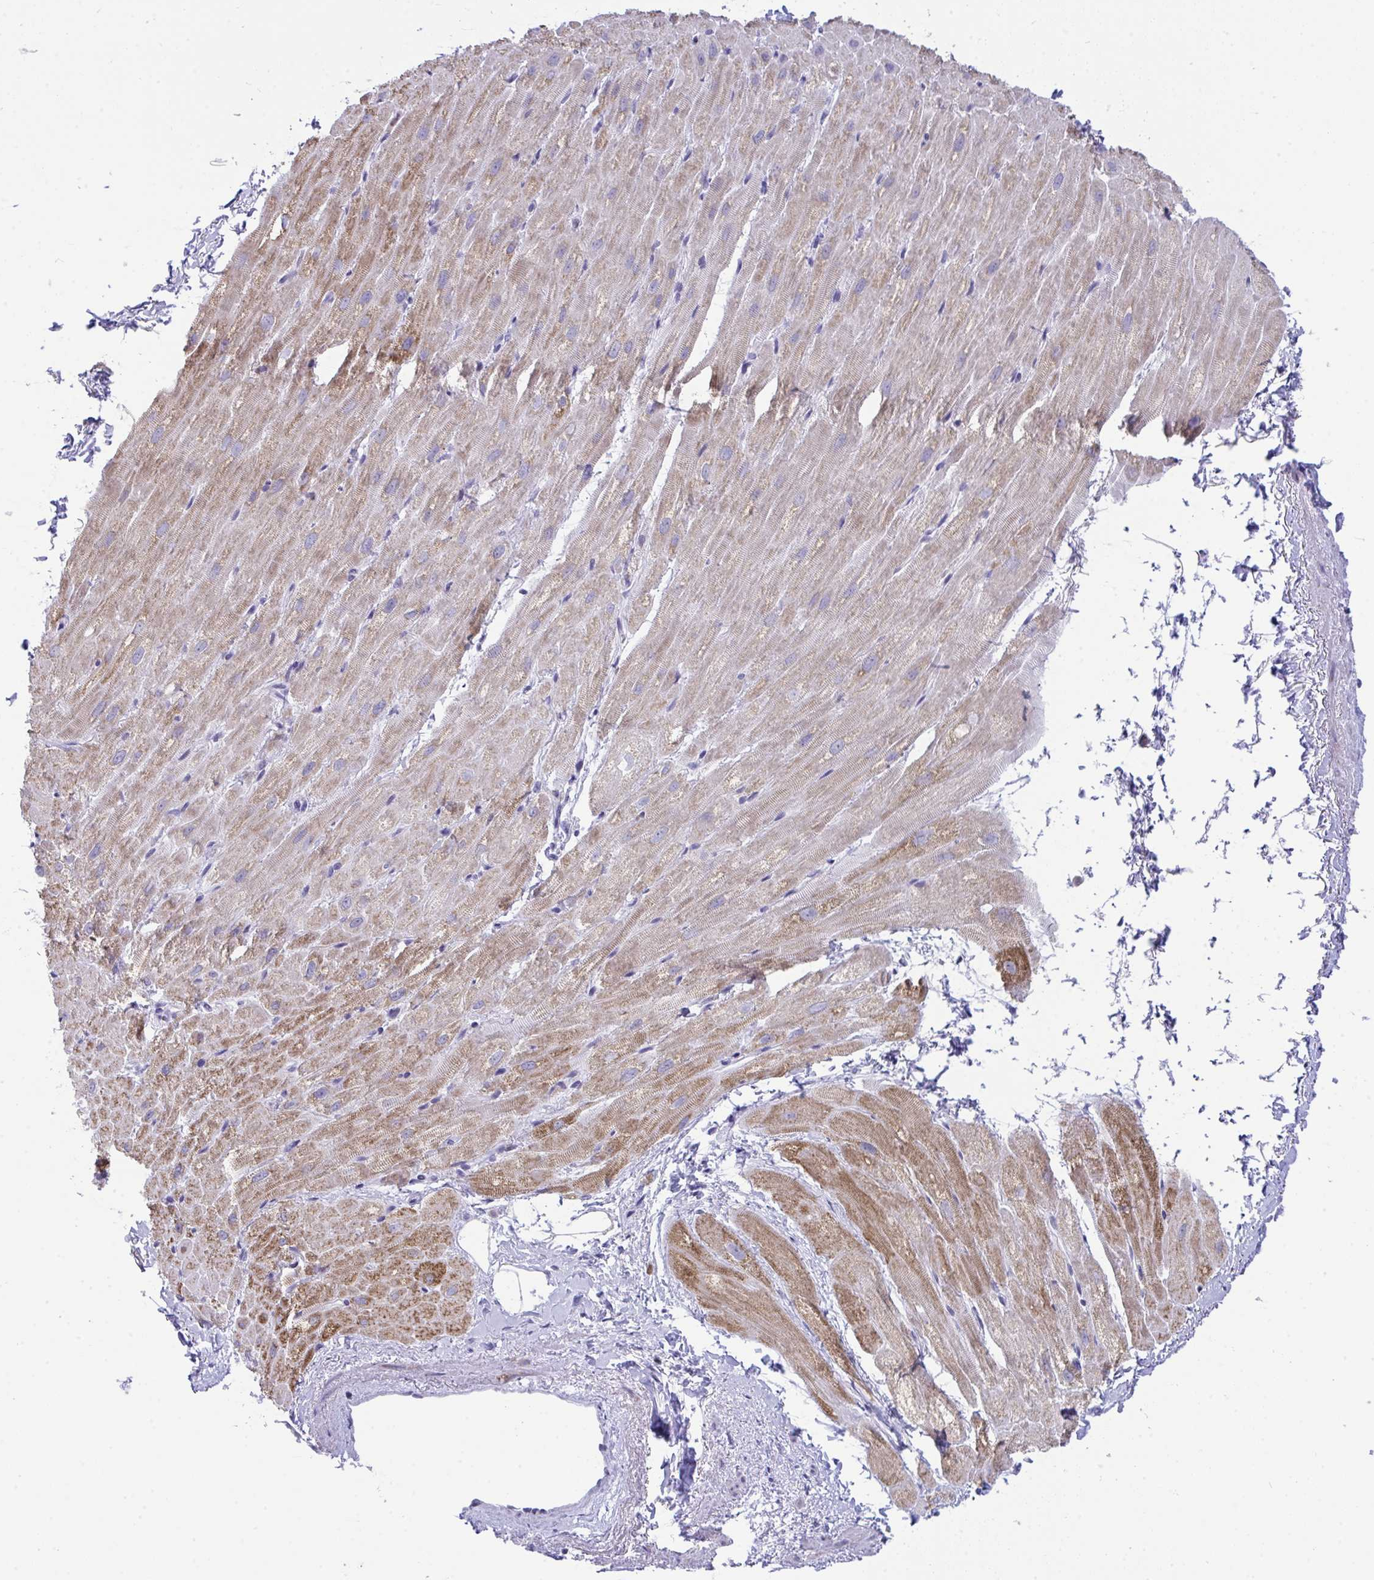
{"staining": {"intensity": "moderate", "quantity": "25%-75%", "location": "cytoplasmic/membranous"}, "tissue": "heart muscle", "cell_type": "Cardiomyocytes", "image_type": "normal", "snomed": [{"axis": "morphology", "description": "Normal tissue, NOS"}, {"axis": "topography", "description": "Heart"}], "caption": "Cardiomyocytes show medium levels of moderate cytoplasmic/membranous positivity in about 25%-75% of cells in benign human heart muscle. (Brightfield microscopy of DAB IHC at high magnification).", "gene": "PLA2G12B", "patient": {"sex": "male", "age": 62}}